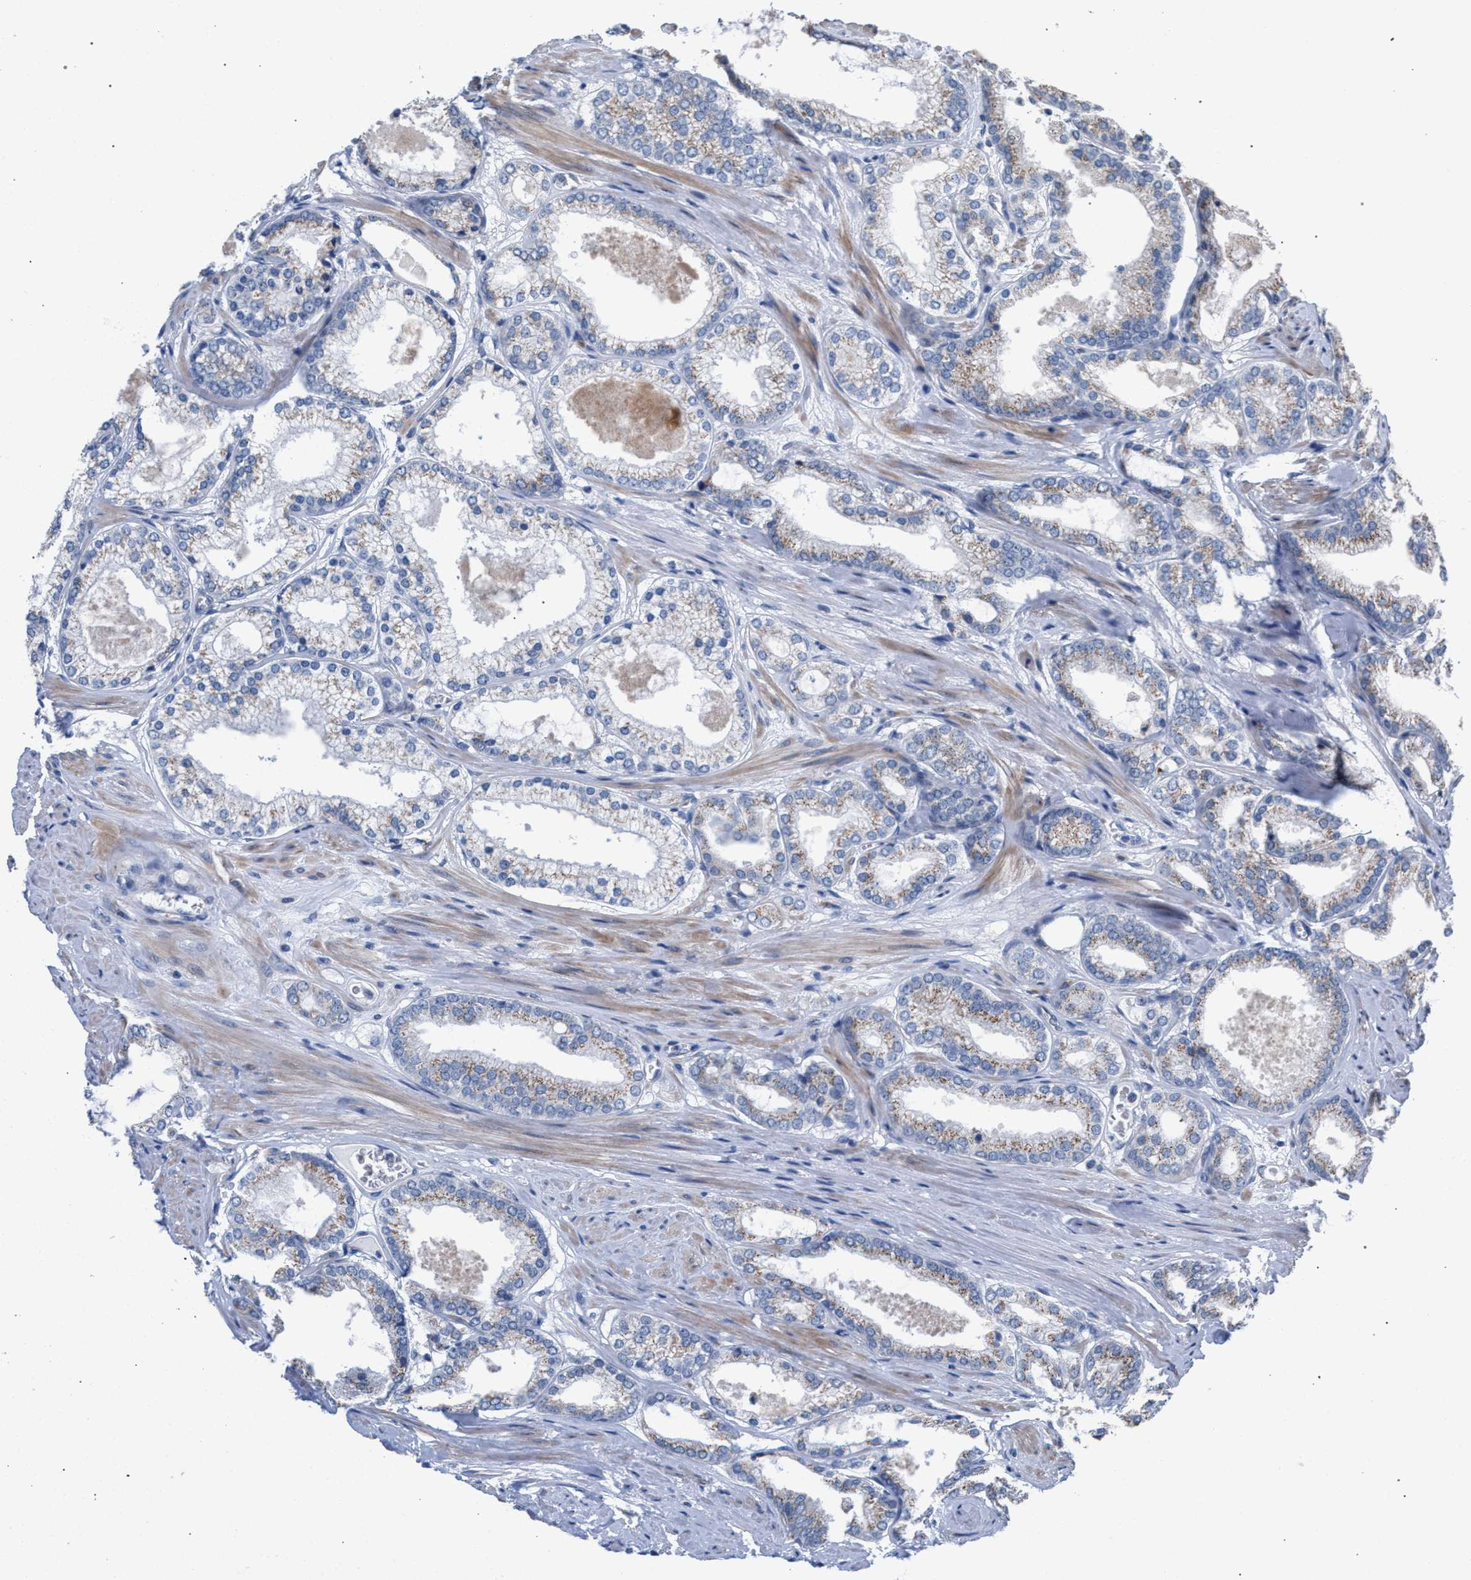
{"staining": {"intensity": "weak", "quantity": ">75%", "location": "cytoplasmic/membranous"}, "tissue": "prostate cancer", "cell_type": "Tumor cells", "image_type": "cancer", "snomed": [{"axis": "morphology", "description": "Adenocarcinoma, High grade"}, {"axis": "topography", "description": "Prostate"}], "caption": "Prostate cancer stained with a brown dye exhibits weak cytoplasmic/membranous positive positivity in approximately >75% of tumor cells.", "gene": "RNF135", "patient": {"sex": "male", "age": 61}}